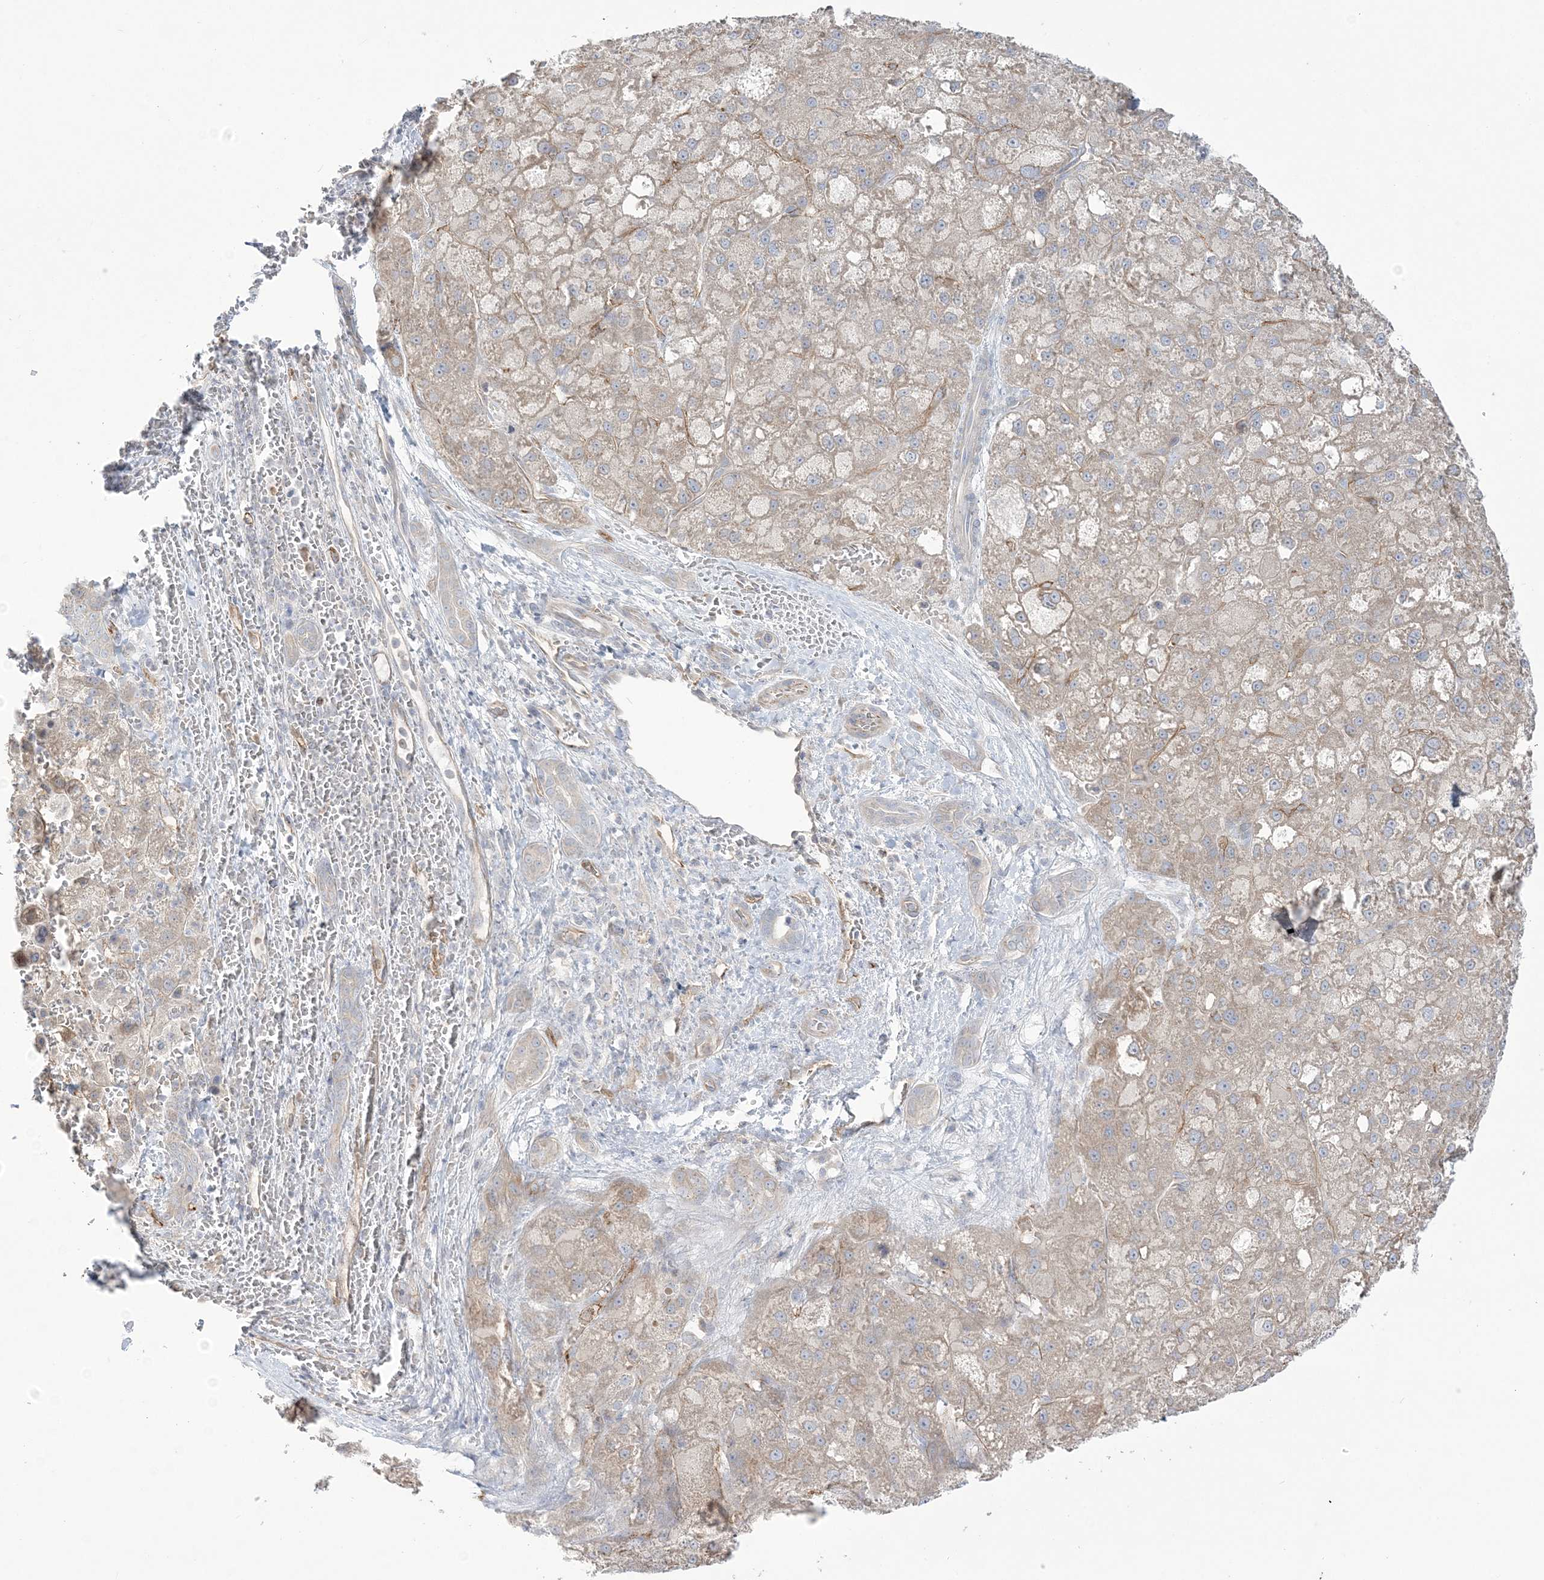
{"staining": {"intensity": "weak", "quantity": ">75%", "location": "cytoplasmic/membranous"}, "tissue": "liver cancer", "cell_type": "Tumor cells", "image_type": "cancer", "snomed": [{"axis": "morphology", "description": "Carcinoma, Hepatocellular, NOS"}, {"axis": "topography", "description": "Liver"}], "caption": "Weak cytoplasmic/membranous protein positivity is appreciated in about >75% of tumor cells in liver hepatocellular carcinoma.", "gene": "FARSB", "patient": {"sex": "male", "age": 57}}